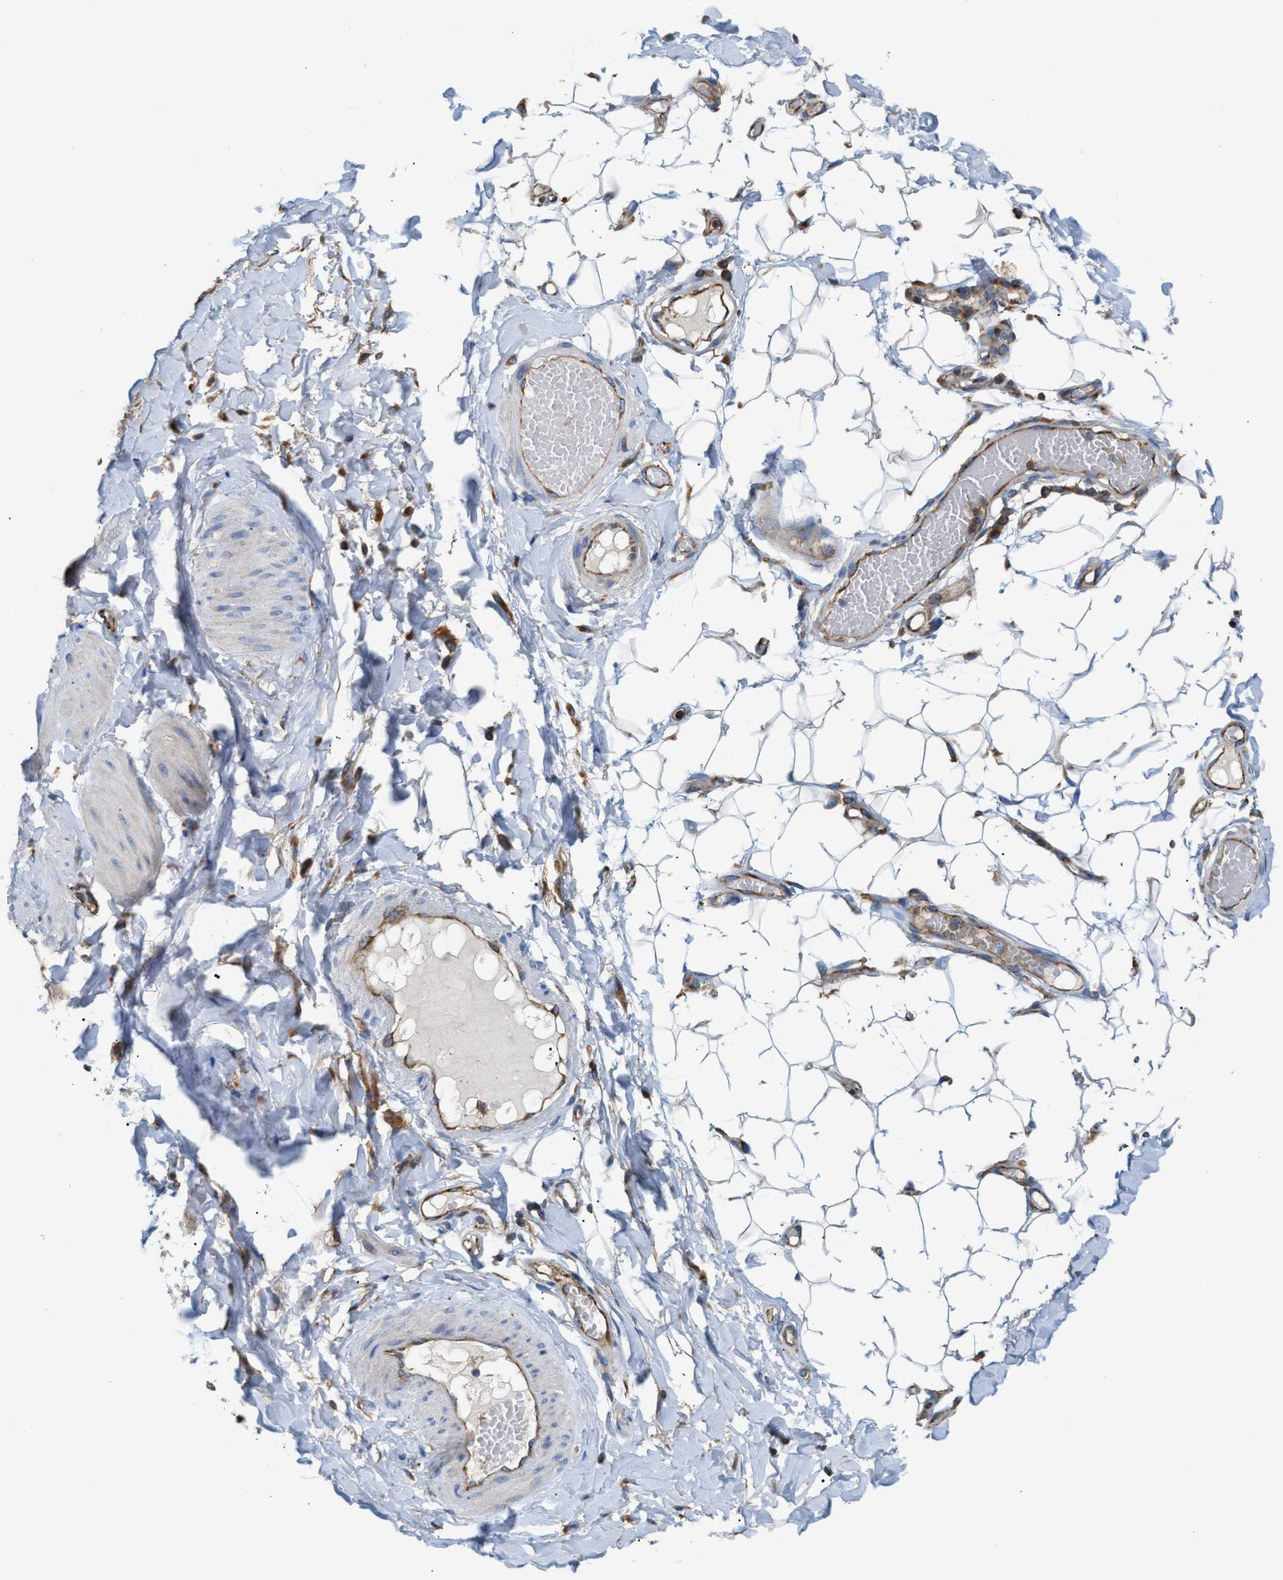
{"staining": {"intensity": "moderate", "quantity": "<25%", "location": "cytoplasmic/membranous"}, "tissue": "adipose tissue", "cell_type": "Adipocytes", "image_type": "normal", "snomed": [{"axis": "morphology", "description": "Normal tissue, NOS"}, {"axis": "topography", "description": "Adipose tissue"}, {"axis": "topography", "description": "Vascular tissue"}, {"axis": "topography", "description": "Peripheral nerve tissue"}], "caption": "This is an image of IHC staining of benign adipose tissue, which shows moderate expression in the cytoplasmic/membranous of adipocytes.", "gene": "TBC1D15", "patient": {"sex": "male", "age": 25}}